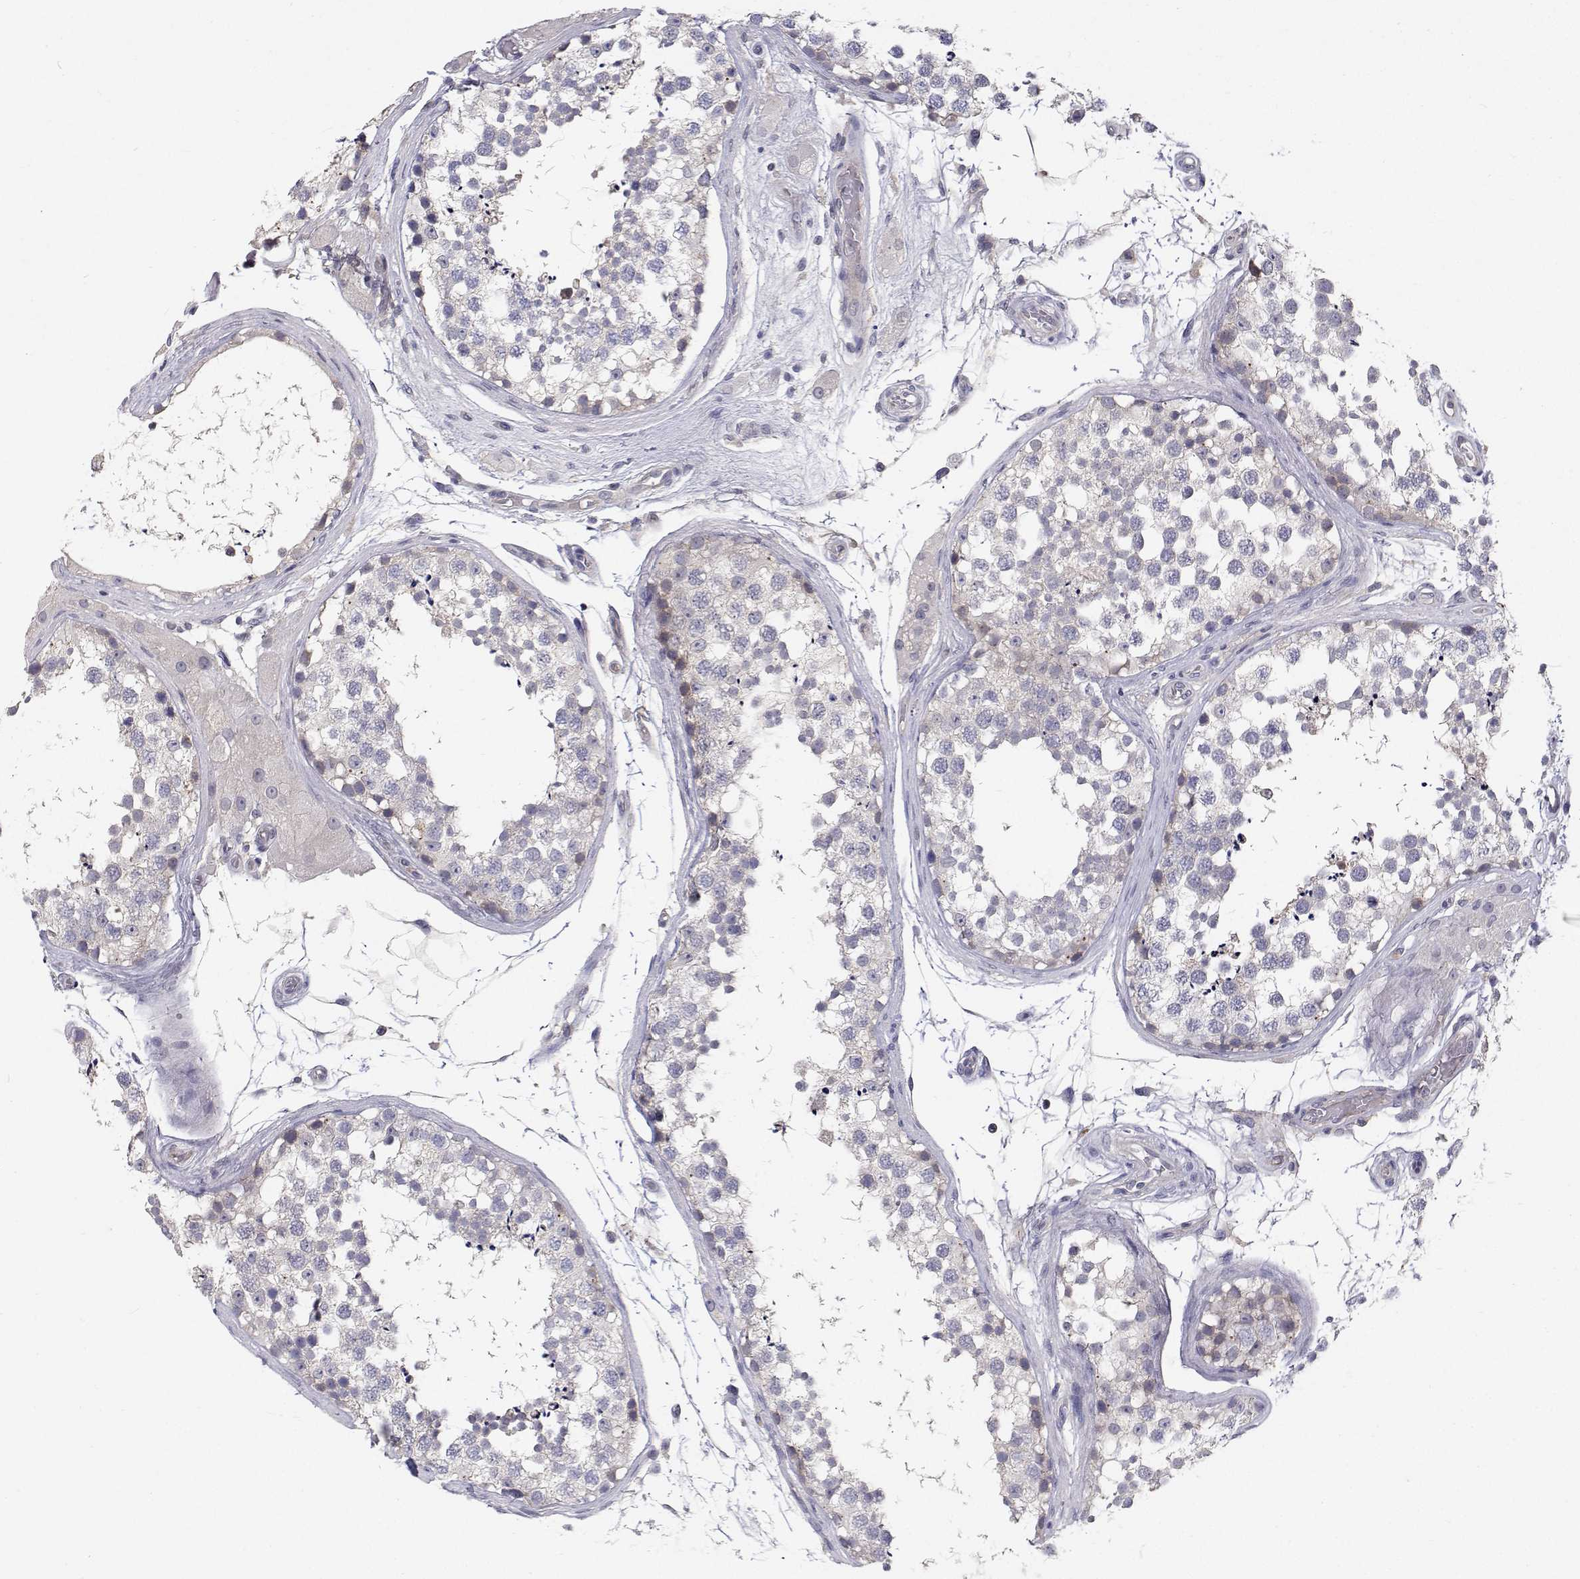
{"staining": {"intensity": "negative", "quantity": "none", "location": "none"}, "tissue": "testis", "cell_type": "Cells in seminiferous ducts", "image_type": "normal", "snomed": [{"axis": "morphology", "description": "Normal tissue, NOS"}, {"axis": "morphology", "description": "Seminoma, NOS"}, {"axis": "topography", "description": "Testis"}], "caption": "Immunohistochemistry (IHC) histopathology image of benign testis stained for a protein (brown), which demonstrates no staining in cells in seminiferous ducts.", "gene": "MYPN", "patient": {"sex": "male", "age": 65}}